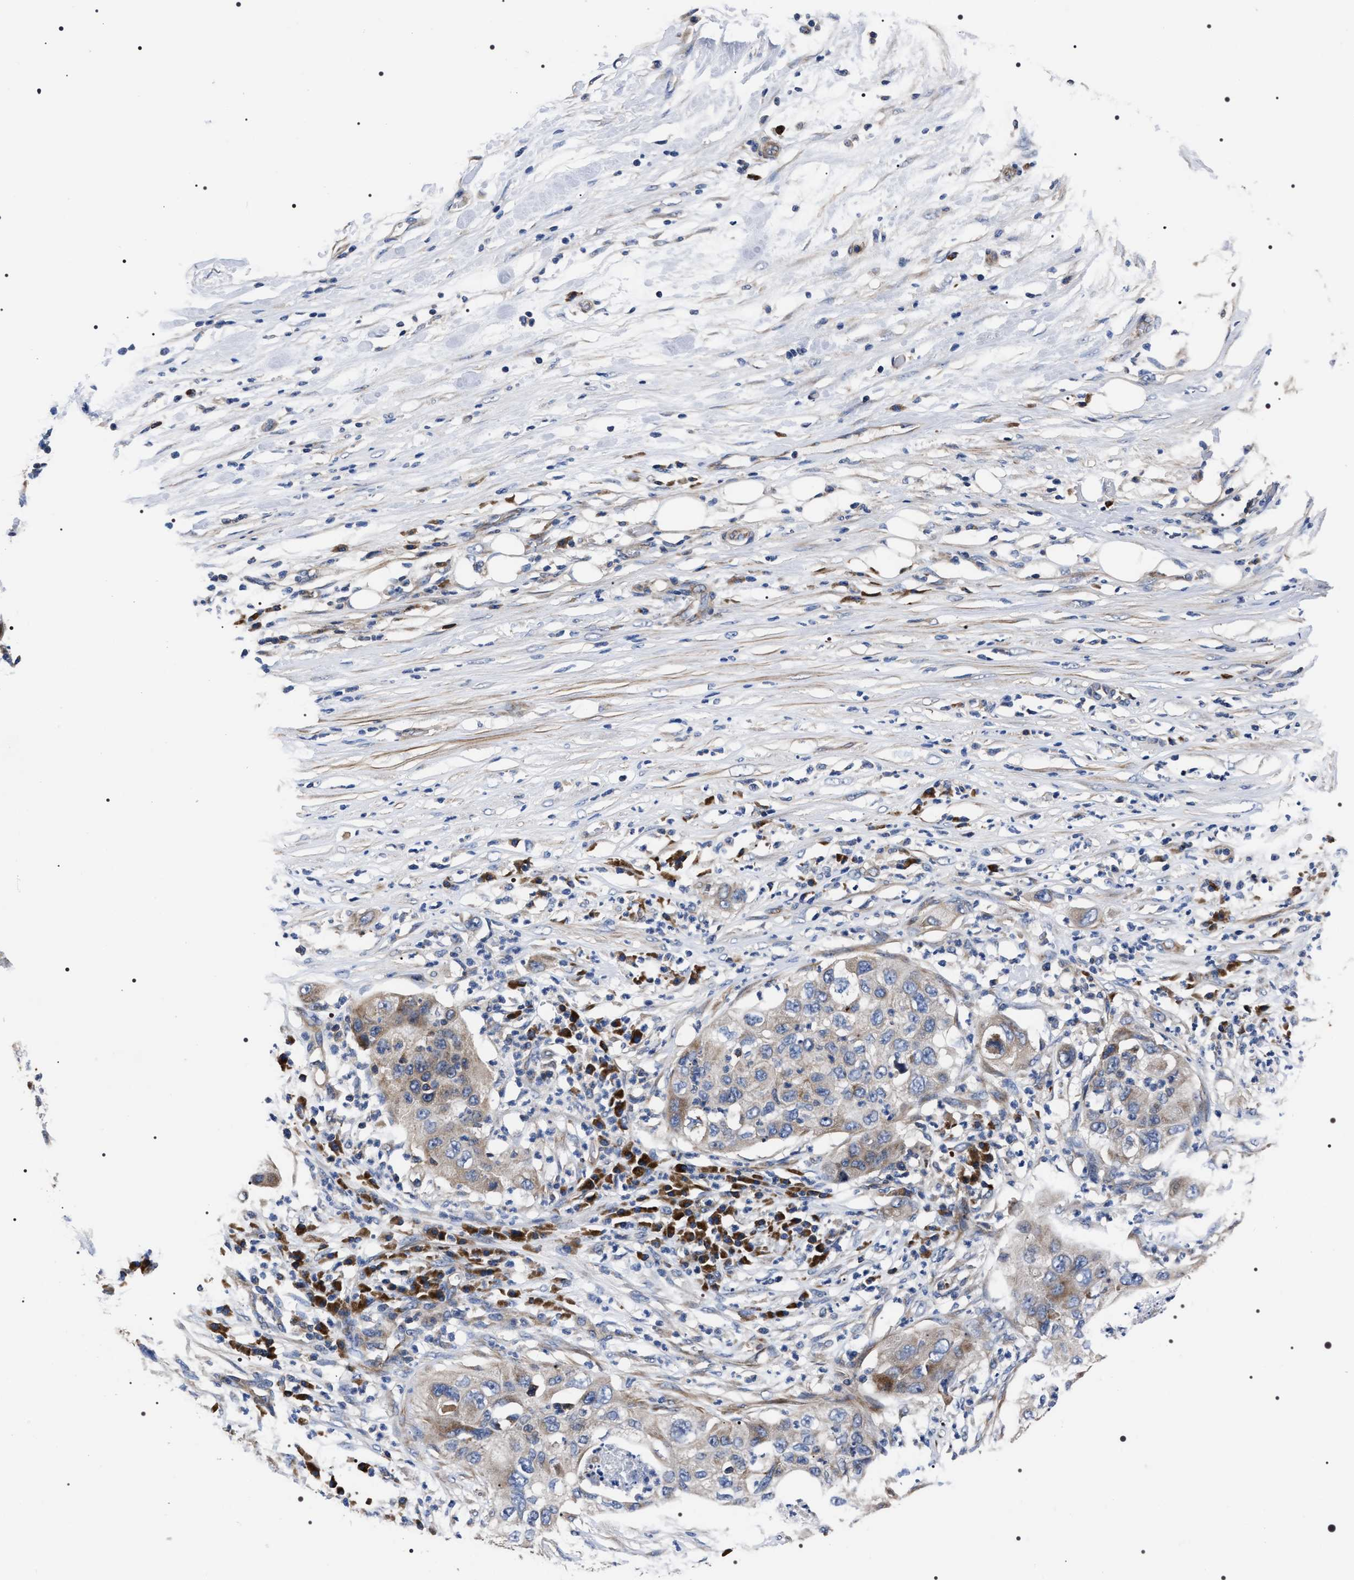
{"staining": {"intensity": "weak", "quantity": ">75%", "location": "cytoplasmic/membranous"}, "tissue": "pancreatic cancer", "cell_type": "Tumor cells", "image_type": "cancer", "snomed": [{"axis": "morphology", "description": "Adenocarcinoma, NOS"}, {"axis": "topography", "description": "Pancreas"}], "caption": "A high-resolution micrograph shows immunohistochemistry (IHC) staining of pancreatic adenocarcinoma, which exhibits weak cytoplasmic/membranous expression in approximately >75% of tumor cells. The protein is stained brown, and the nuclei are stained in blue (DAB (3,3'-diaminobenzidine) IHC with brightfield microscopy, high magnification).", "gene": "MIS18A", "patient": {"sex": "female", "age": 78}}